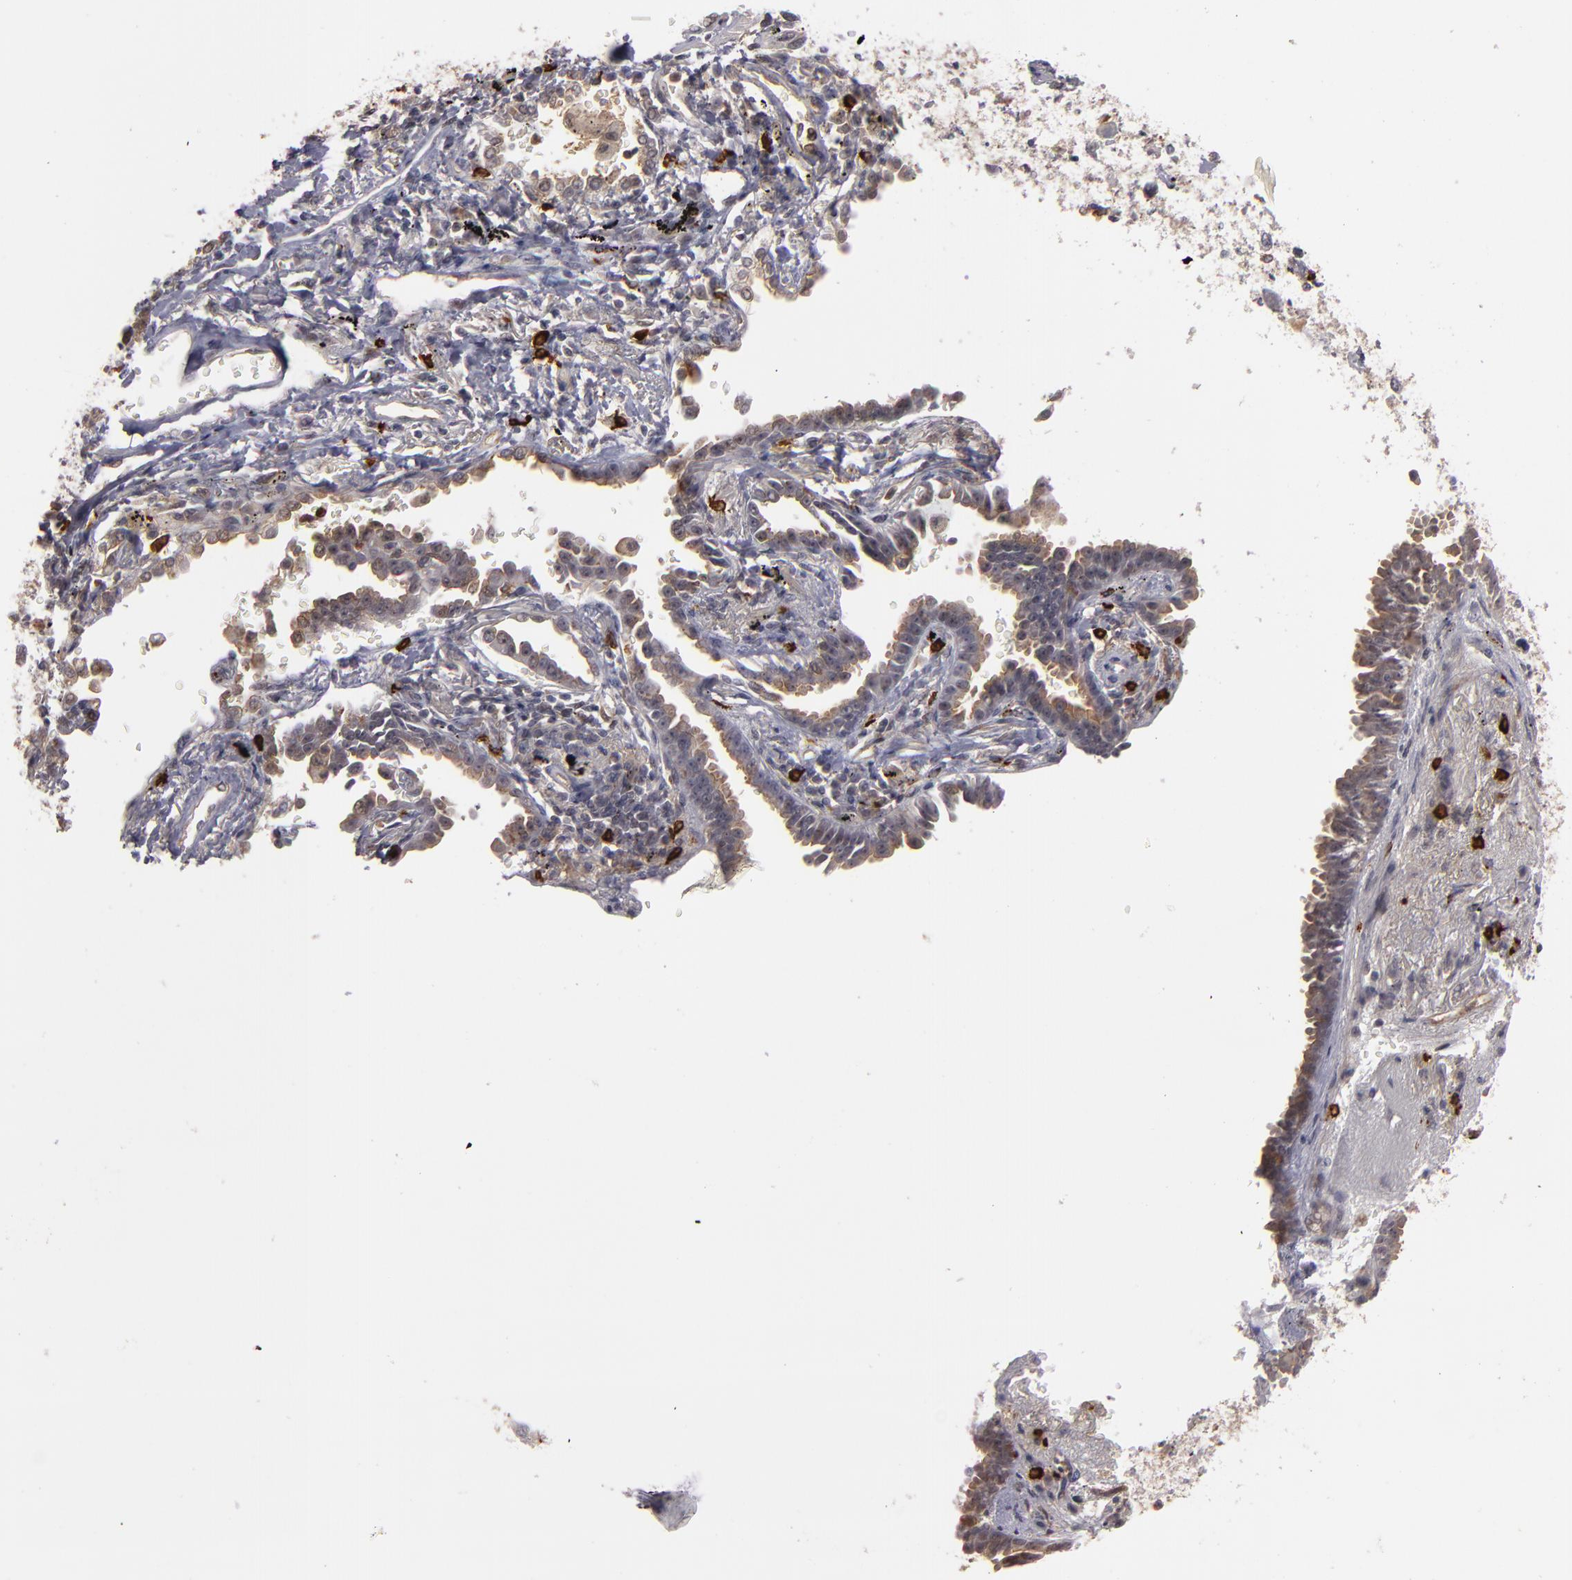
{"staining": {"intensity": "moderate", "quantity": ">75%", "location": "cytoplasmic/membranous"}, "tissue": "lung cancer", "cell_type": "Tumor cells", "image_type": "cancer", "snomed": [{"axis": "morphology", "description": "Adenocarcinoma, NOS"}, {"axis": "topography", "description": "Lung"}], "caption": "Protein analysis of lung cancer (adenocarcinoma) tissue reveals moderate cytoplasmic/membranous staining in about >75% of tumor cells.", "gene": "STX3", "patient": {"sex": "female", "age": 64}}